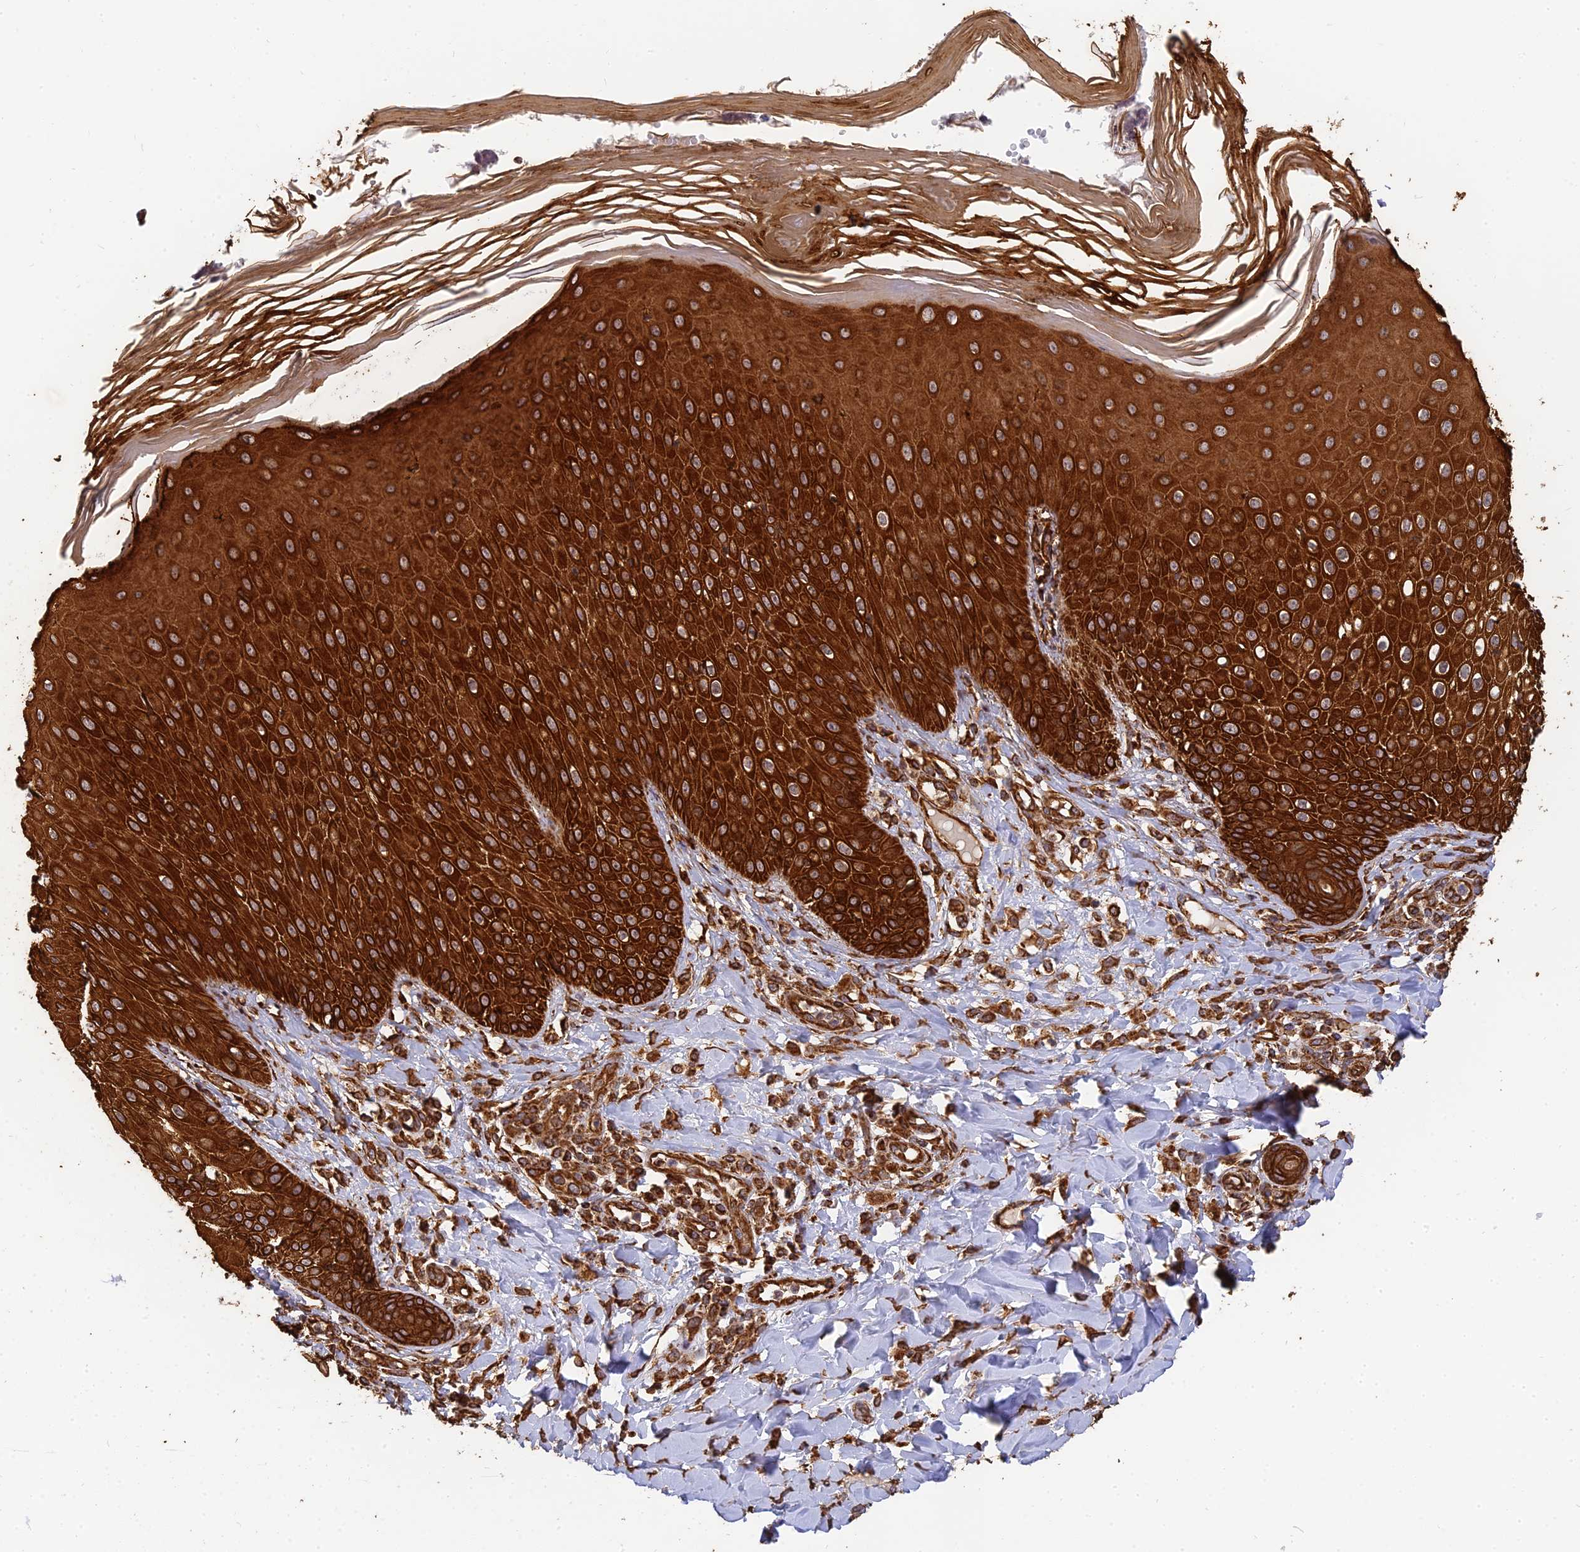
{"staining": {"intensity": "strong", "quantity": ">75%", "location": "cytoplasmic/membranous"}, "tissue": "skin", "cell_type": "Epidermal cells", "image_type": "normal", "snomed": [{"axis": "morphology", "description": "Normal tissue, NOS"}, {"axis": "morphology", "description": "Inflammation, NOS"}, {"axis": "topography", "description": "Soft tissue"}, {"axis": "topography", "description": "Anal"}], "caption": "Immunohistochemical staining of normal skin demonstrates strong cytoplasmic/membranous protein positivity in approximately >75% of epidermal cells.", "gene": "DSTYK", "patient": {"sex": "female", "age": 15}}